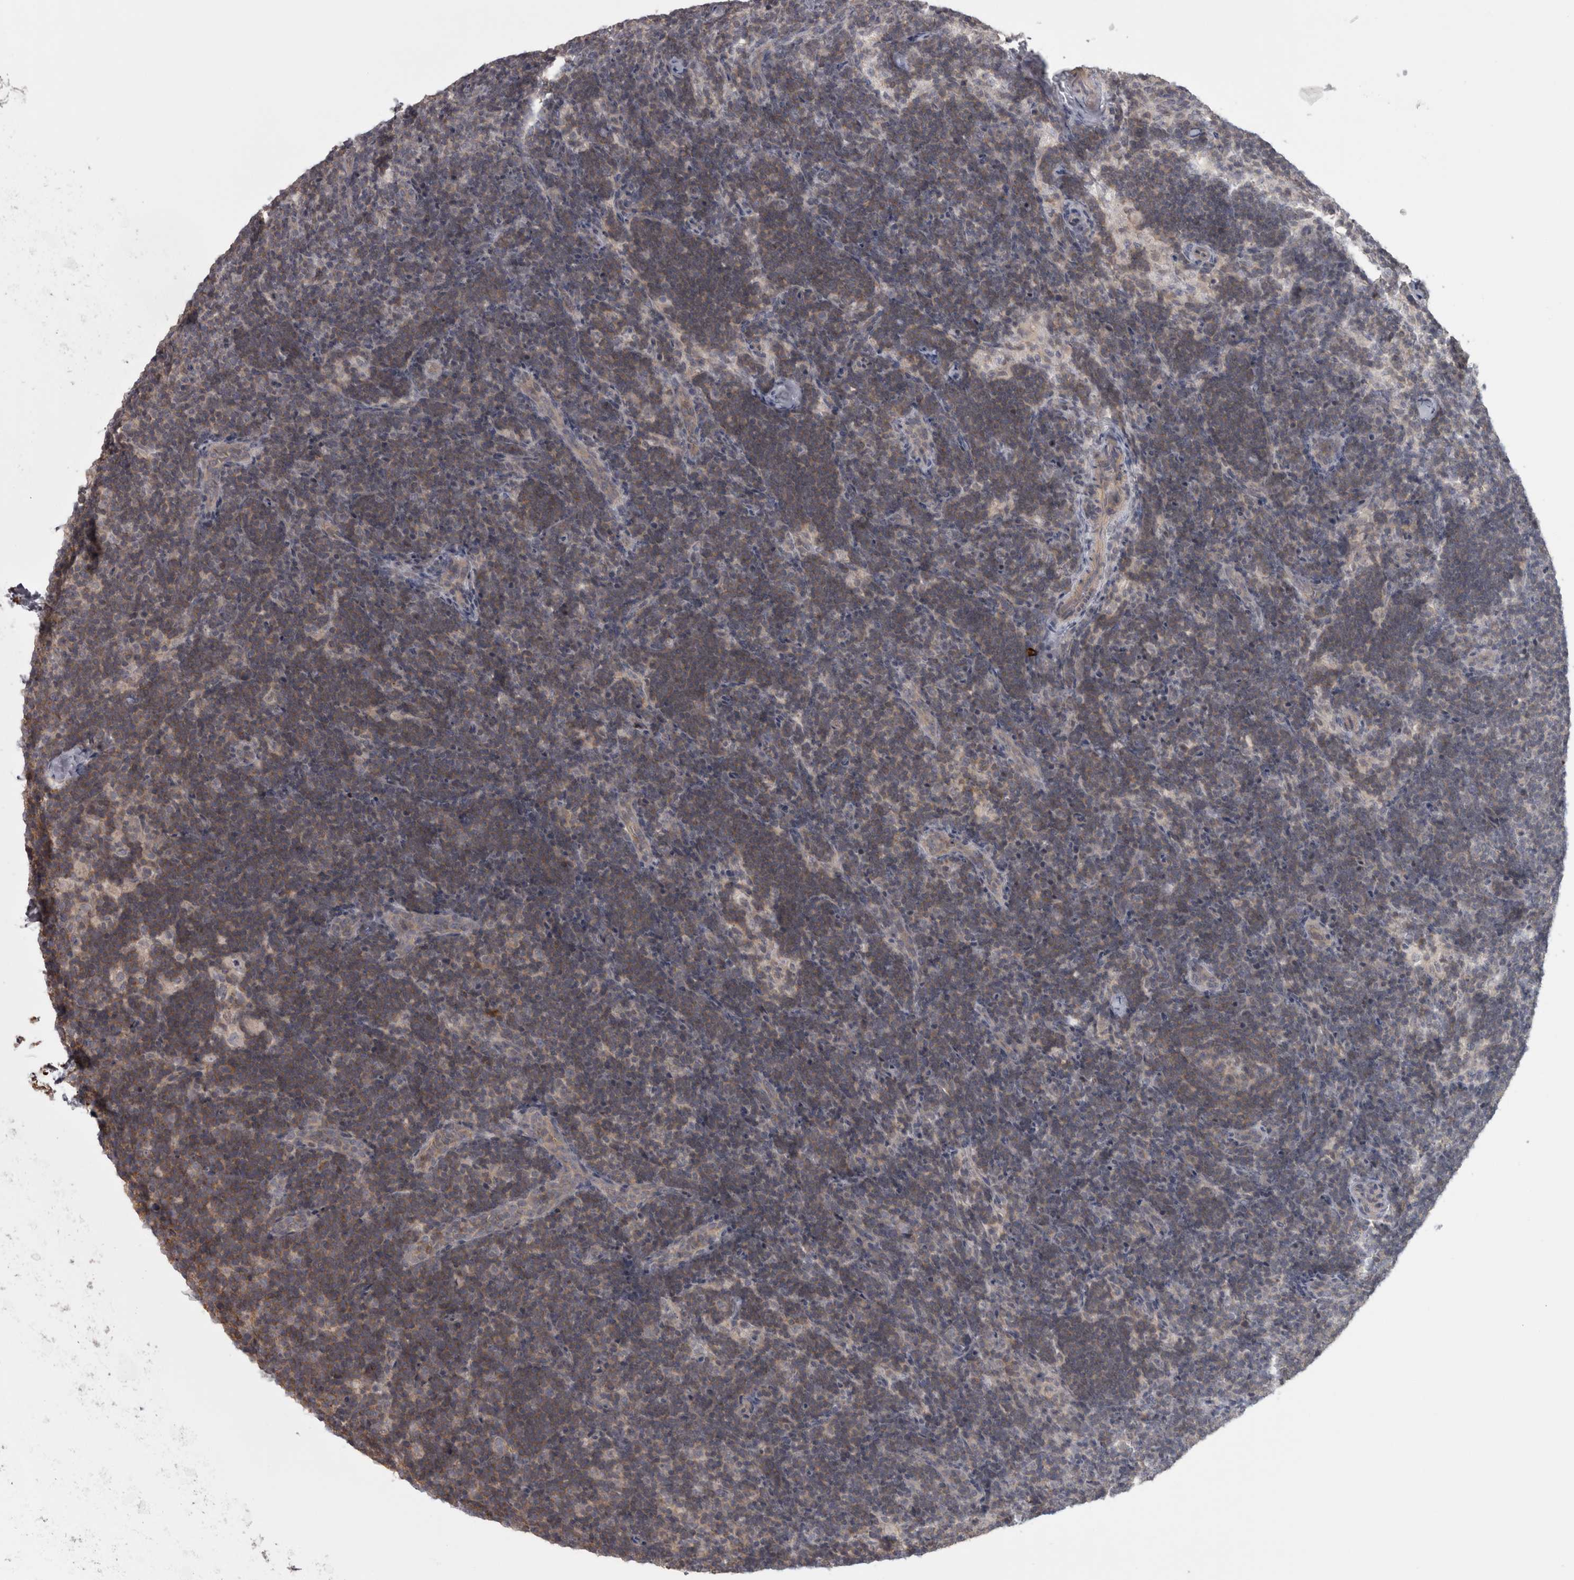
{"staining": {"intensity": "weak", "quantity": ">75%", "location": "cytoplasmic/membranous"}, "tissue": "lymph node", "cell_type": "Germinal center cells", "image_type": "normal", "snomed": [{"axis": "morphology", "description": "Normal tissue, NOS"}, {"axis": "topography", "description": "Lymph node"}], "caption": "Normal lymph node displays weak cytoplasmic/membranous staining in about >75% of germinal center cells, visualized by immunohistochemistry.", "gene": "PPP1R12B", "patient": {"sex": "female", "age": 22}}